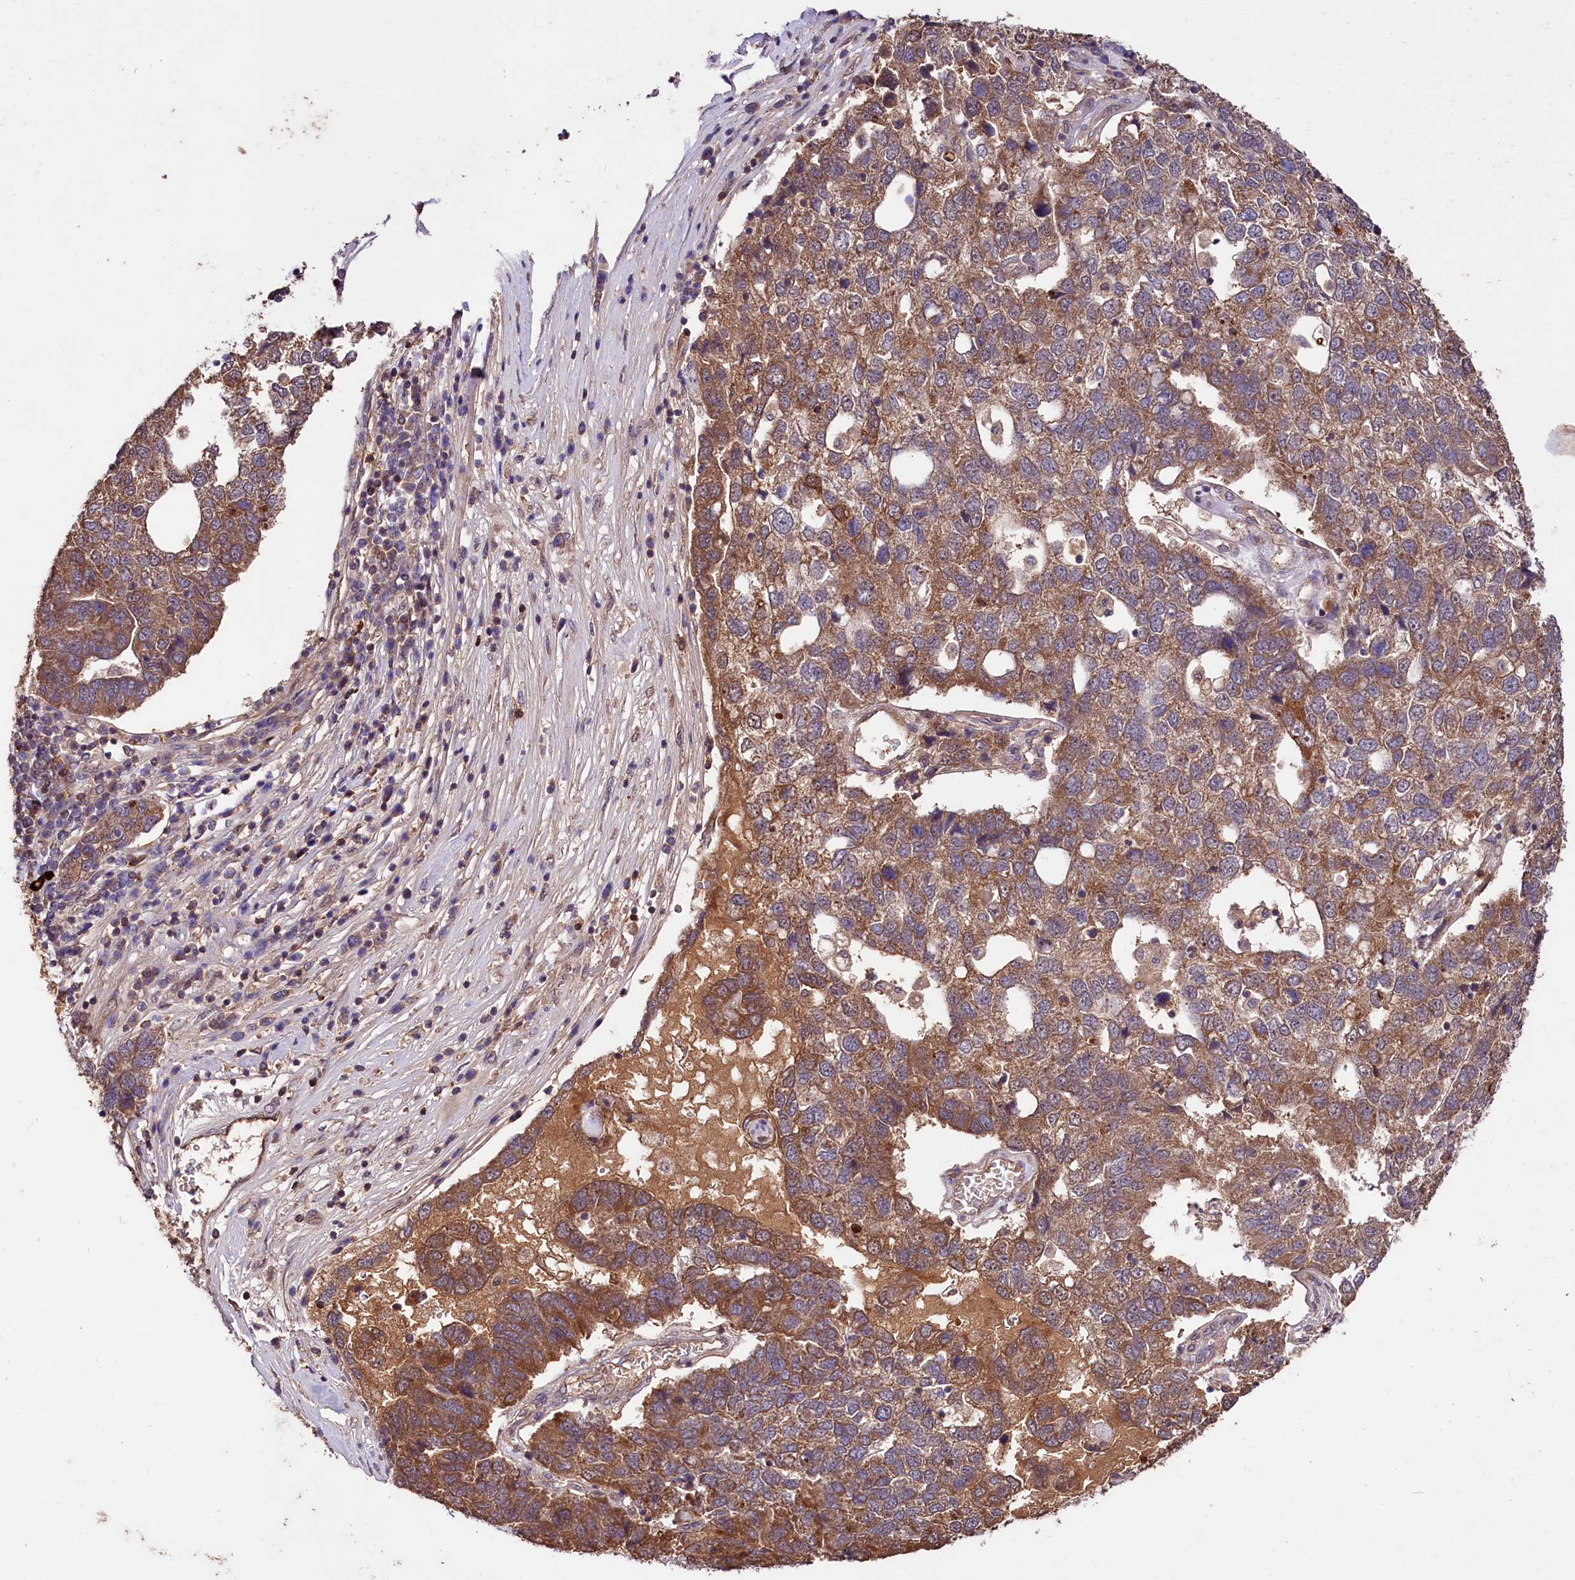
{"staining": {"intensity": "moderate", "quantity": ">75%", "location": "cytoplasmic/membranous"}, "tissue": "pancreatic cancer", "cell_type": "Tumor cells", "image_type": "cancer", "snomed": [{"axis": "morphology", "description": "Adenocarcinoma, NOS"}, {"axis": "topography", "description": "Pancreas"}], "caption": "Pancreatic cancer stained for a protein (brown) exhibits moderate cytoplasmic/membranous positive expression in about >75% of tumor cells.", "gene": "KLRB1", "patient": {"sex": "female", "age": 61}}